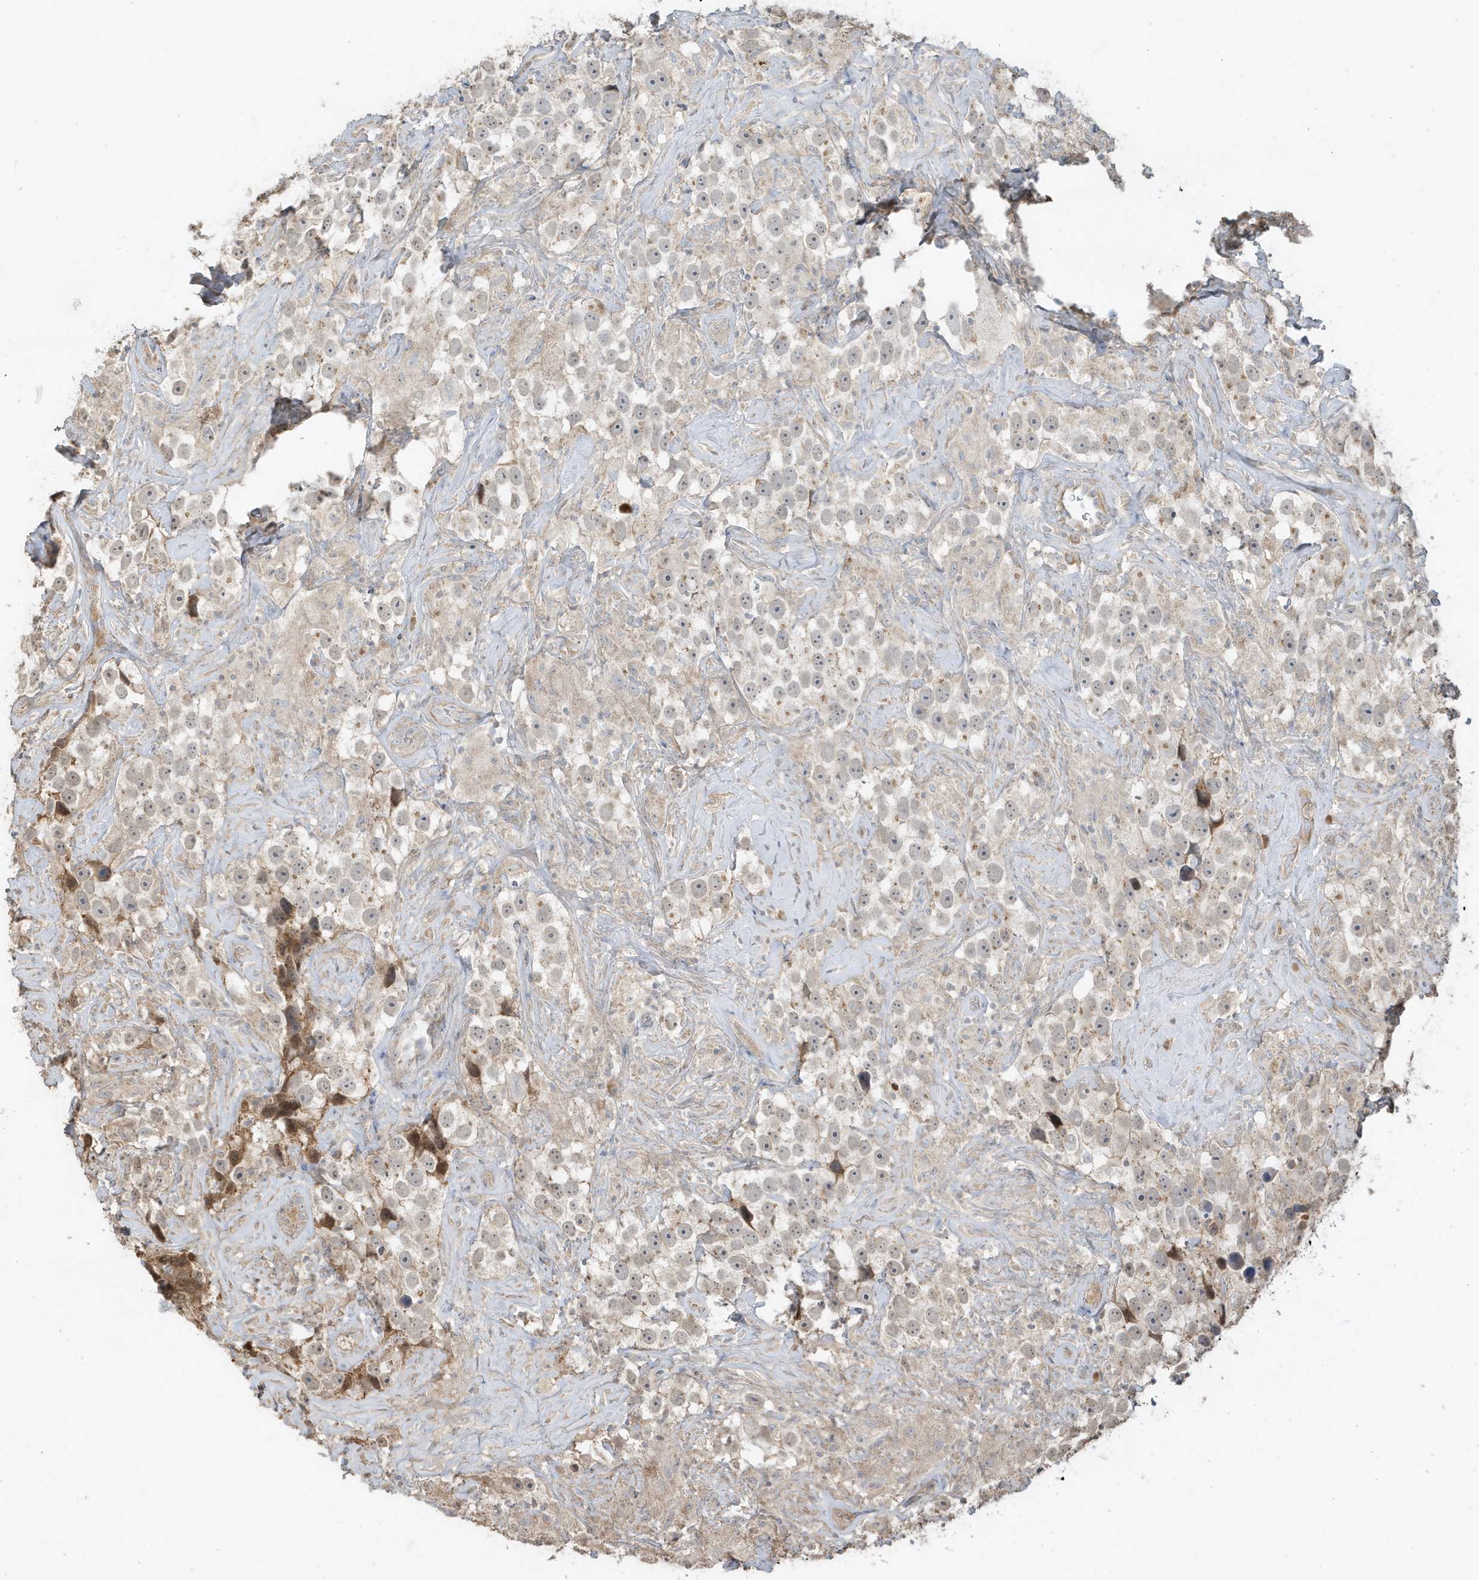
{"staining": {"intensity": "weak", "quantity": "25%-75%", "location": "cytoplasmic/membranous"}, "tissue": "testis cancer", "cell_type": "Tumor cells", "image_type": "cancer", "snomed": [{"axis": "morphology", "description": "Seminoma, NOS"}, {"axis": "topography", "description": "Testis"}], "caption": "IHC (DAB (3,3'-diaminobenzidine)) staining of testis cancer (seminoma) demonstrates weak cytoplasmic/membranous protein positivity in about 25%-75% of tumor cells.", "gene": "PRRT3", "patient": {"sex": "male", "age": 49}}